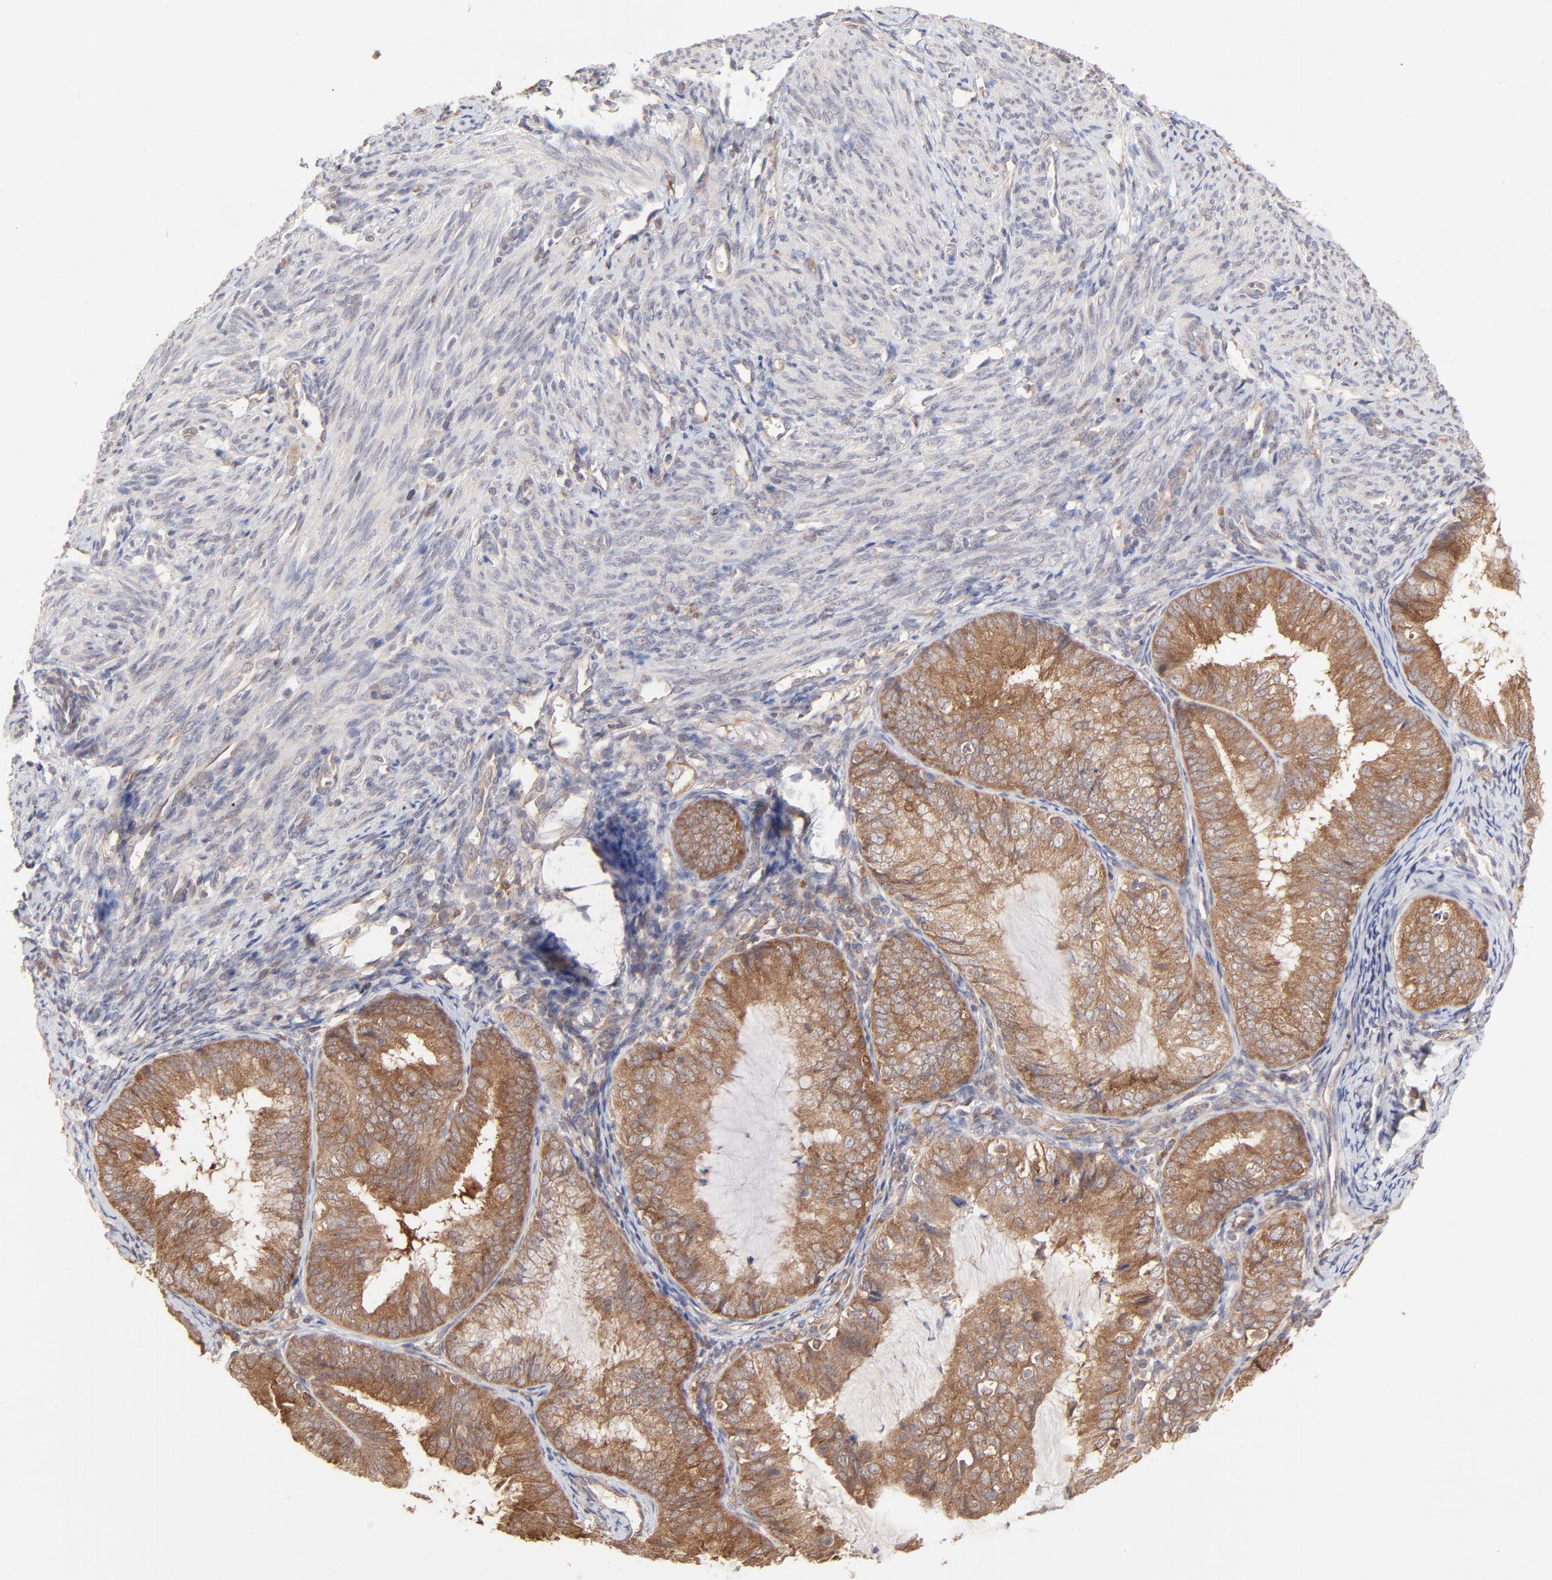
{"staining": {"intensity": "moderate", "quantity": ">75%", "location": "cytoplasmic/membranous"}, "tissue": "endometrial cancer", "cell_type": "Tumor cells", "image_type": "cancer", "snomed": [{"axis": "morphology", "description": "Adenocarcinoma, NOS"}, {"axis": "topography", "description": "Endometrium"}], "caption": "Endometrial cancer (adenocarcinoma) stained for a protein displays moderate cytoplasmic/membranous positivity in tumor cells. (Stains: DAB (3,3'-diaminobenzidine) in brown, nuclei in blue, Microscopy: brightfield microscopy at high magnification).", "gene": "GART", "patient": {"sex": "female", "age": 66}}